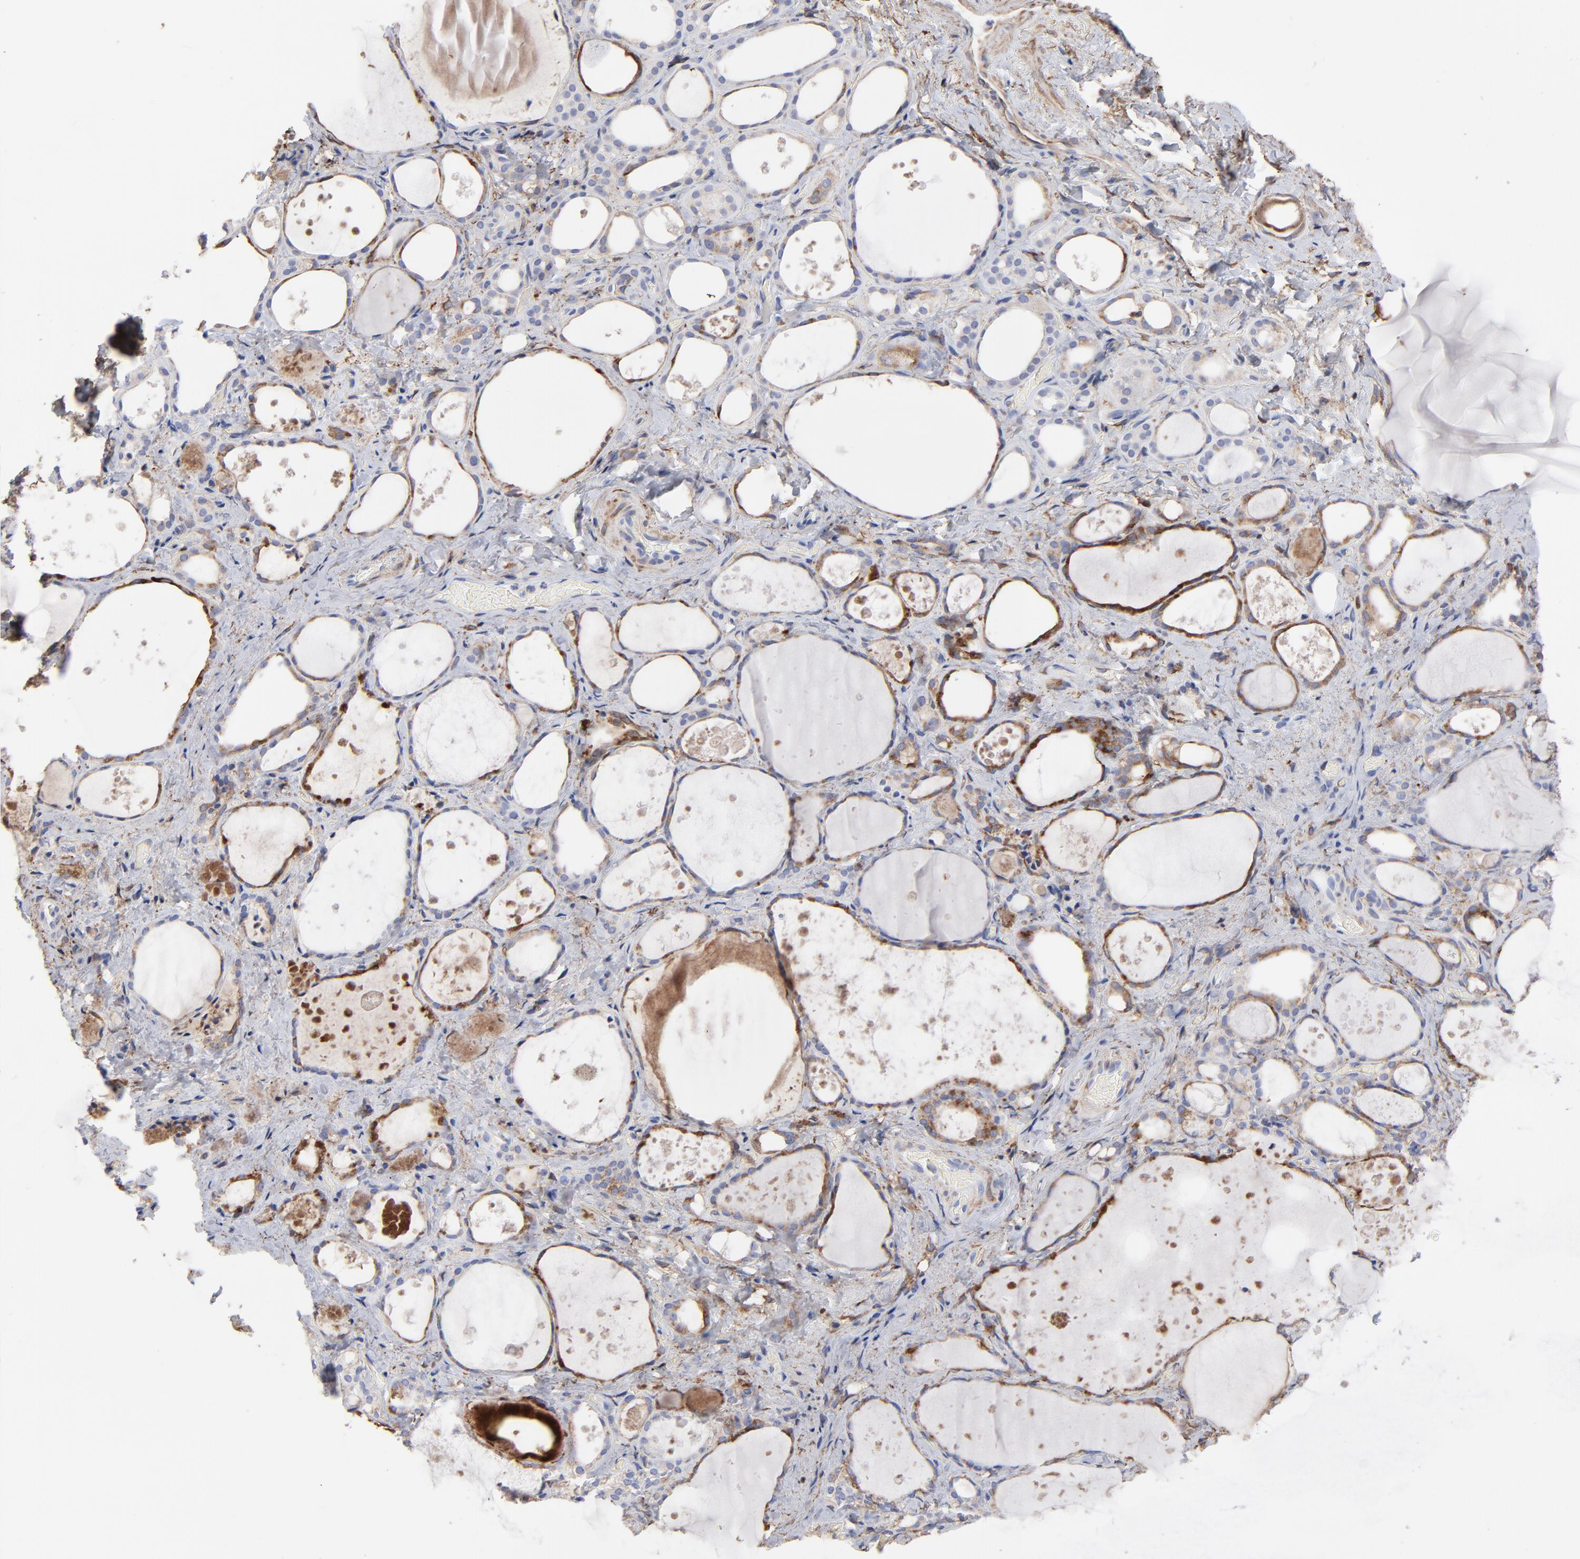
{"staining": {"intensity": "moderate", "quantity": "25%-75%", "location": "cytoplasmic/membranous"}, "tissue": "thyroid gland", "cell_type": "Glandular cells", "image_type": "normal", "snomed": [{"axis": "morphology", "description": "Normal tissue, NOS"}, {"axis": "topography", "description": "Thyroid gland"}], "caption": "IHC micrograph of benign thyroid gland stained for a protein (brown), which reveals medium levels of moderate cytoplasmic/membranous staining in approximately 25%-75% of glandular cells.", "gene": "CILP", "patient": {"sex": "female", "age": 75}}